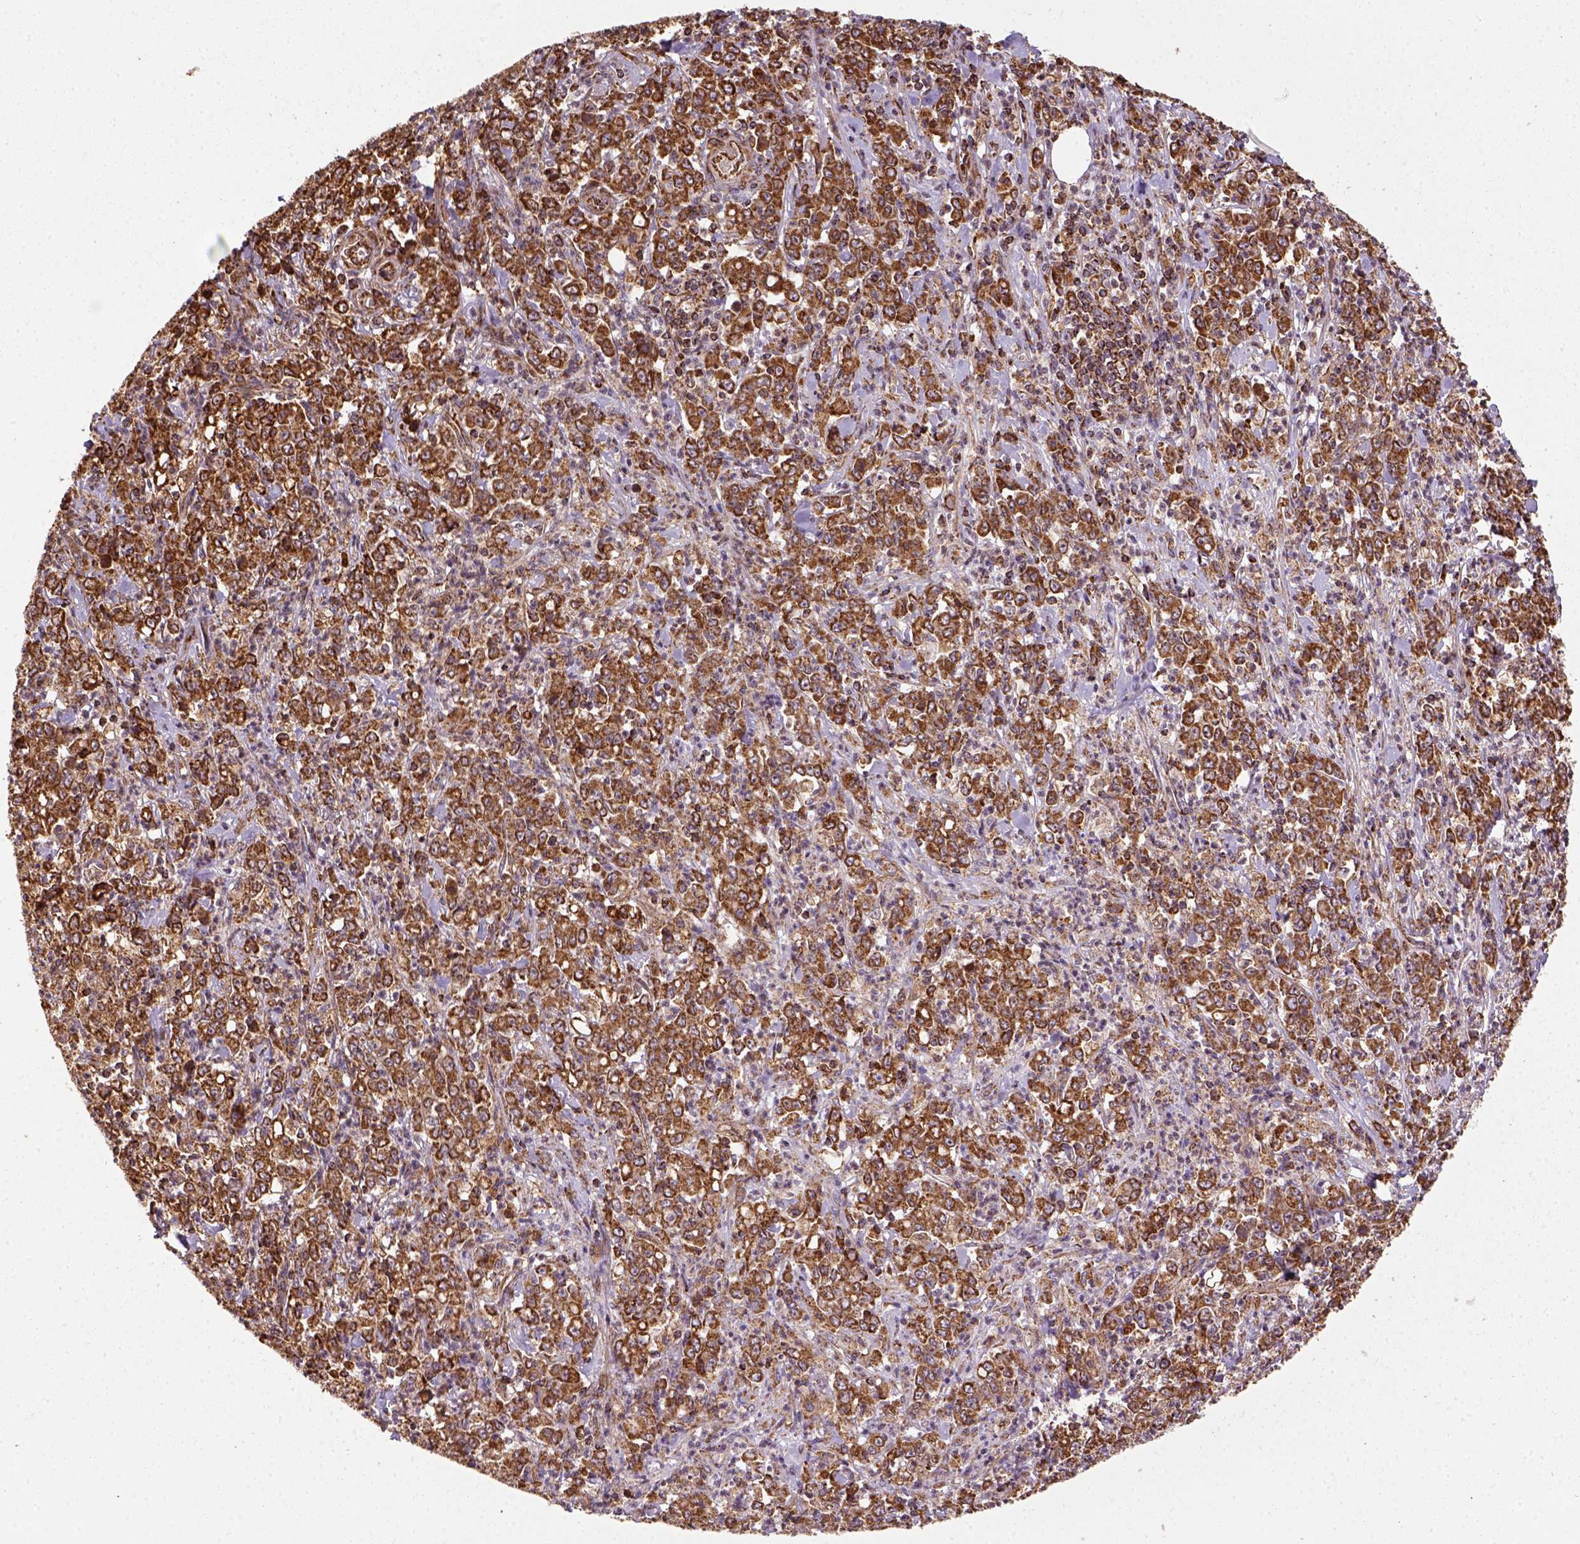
{"staining": {"intensity": "strong", "quantity": ">75%", "location": "cytoplasmic/membranous"}, "tissue": "stomach cancer", "cell_type": "Tumor cells", "image_type": "cancer", "snomed": [{"axis": "morphology", "description": "Adenocarcinoma, NOS"}, {"axis": "topography", "description": "Stomach, lower"}], "caption": "Approximately >75% of tumor cells in stomach cancer reveal strong cytoplasmic/membranous protein expression as visualized by brown immunohistochemical staining.", "gene": "MAPK8IP3", "patient": {"sex": "female", "age": 71}}